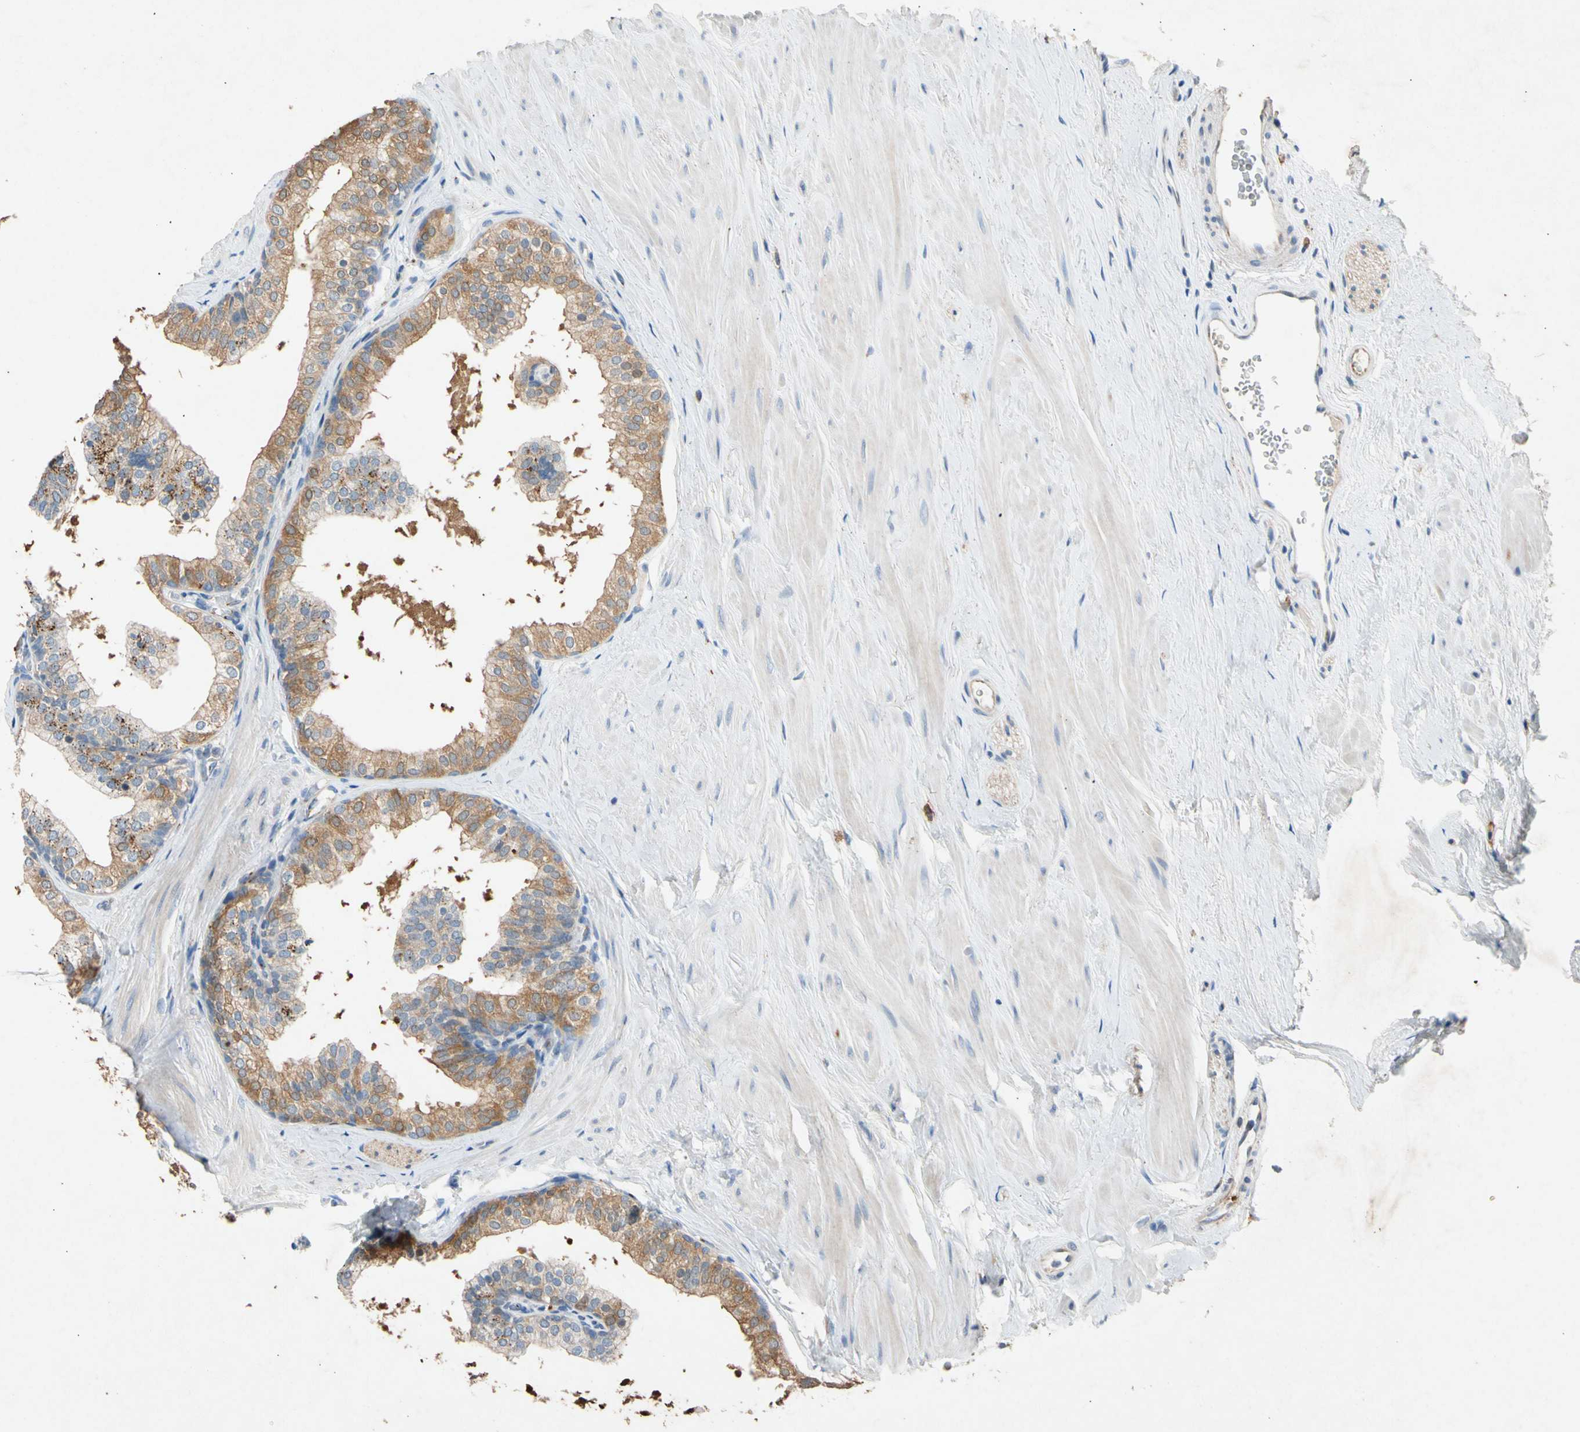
{"staining": {"intensity": "moderate", "quantity": ">75%", "location": "cytoplasmic/membranous"}, "tissue": "prostate", "cell_type": "Glandular cells", "image_type": "normal", "snomed": [{"axis": "morphology", "description": "Normal tissue, NOS"}, {"axis": "topography", "description": "Prostate"}], "caption": "Protein staining of normal prostate shows moderate cytoplasmic/membranous staining in approximately >75% of glandular cells. The protein of interest is shown in brown color, while the nuclei are stained blue.", "gene": "GASK1B", "patient": {"sex": "male", "age": 60}}